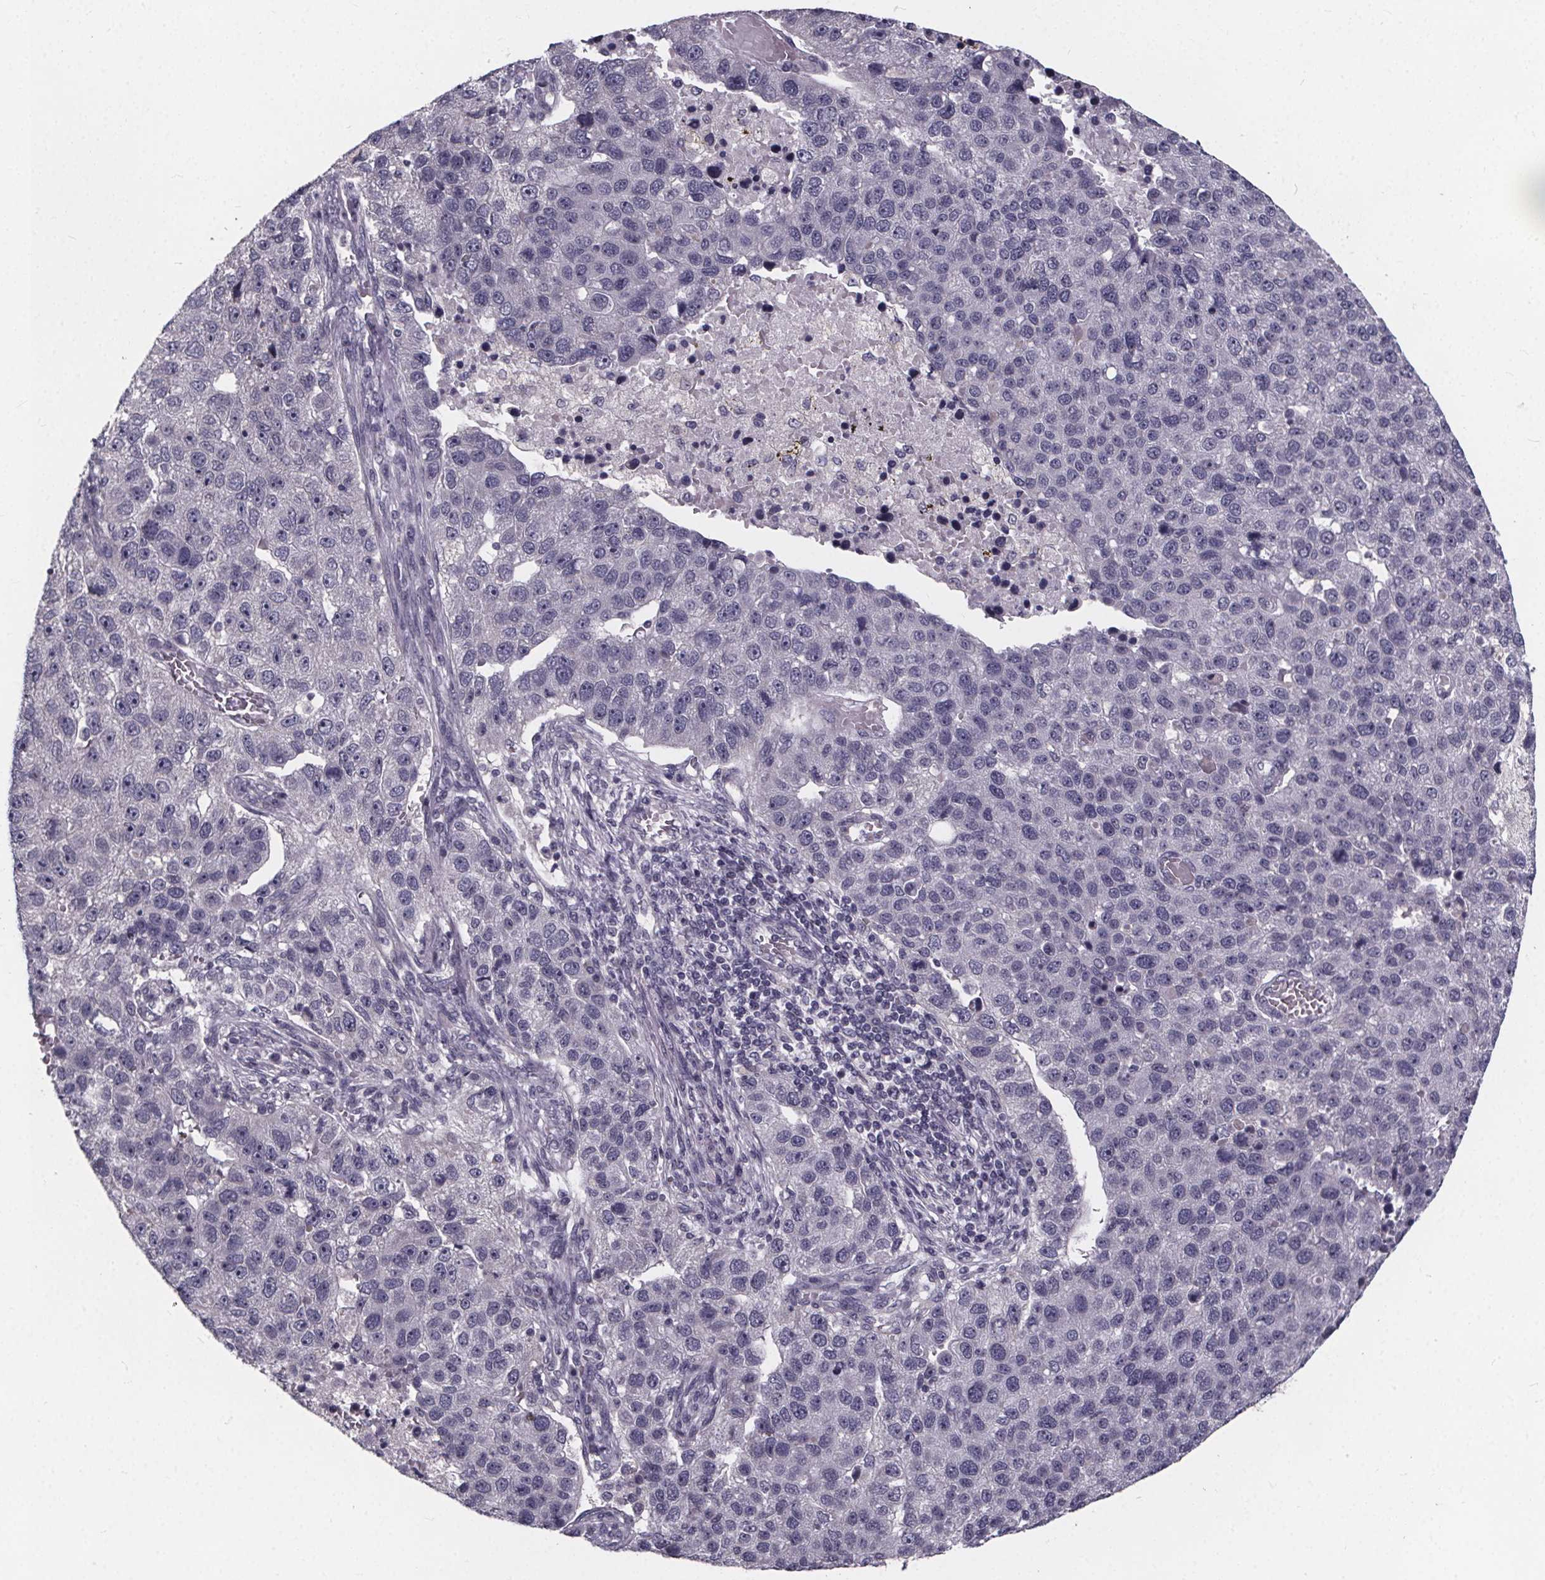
{"staining": {"intensity": "negative", "quantity": "none", "location": "none"}, "tissue": "pancreatic cancer", "cell_type": "Tumor cells", "image_type": "cancer", "snomed": [{"axis": "morphology", "description": "Adenocarcinoma, NOS"}, {"axis": "topography", "description": "Pancreas"}], "caption": "This is an IHC image of human adenocarcinoma (pancreatic). There is no staining in tumor cells.", "gene": "FAM181B", "patient": {"sex": "female", "age": 61}}